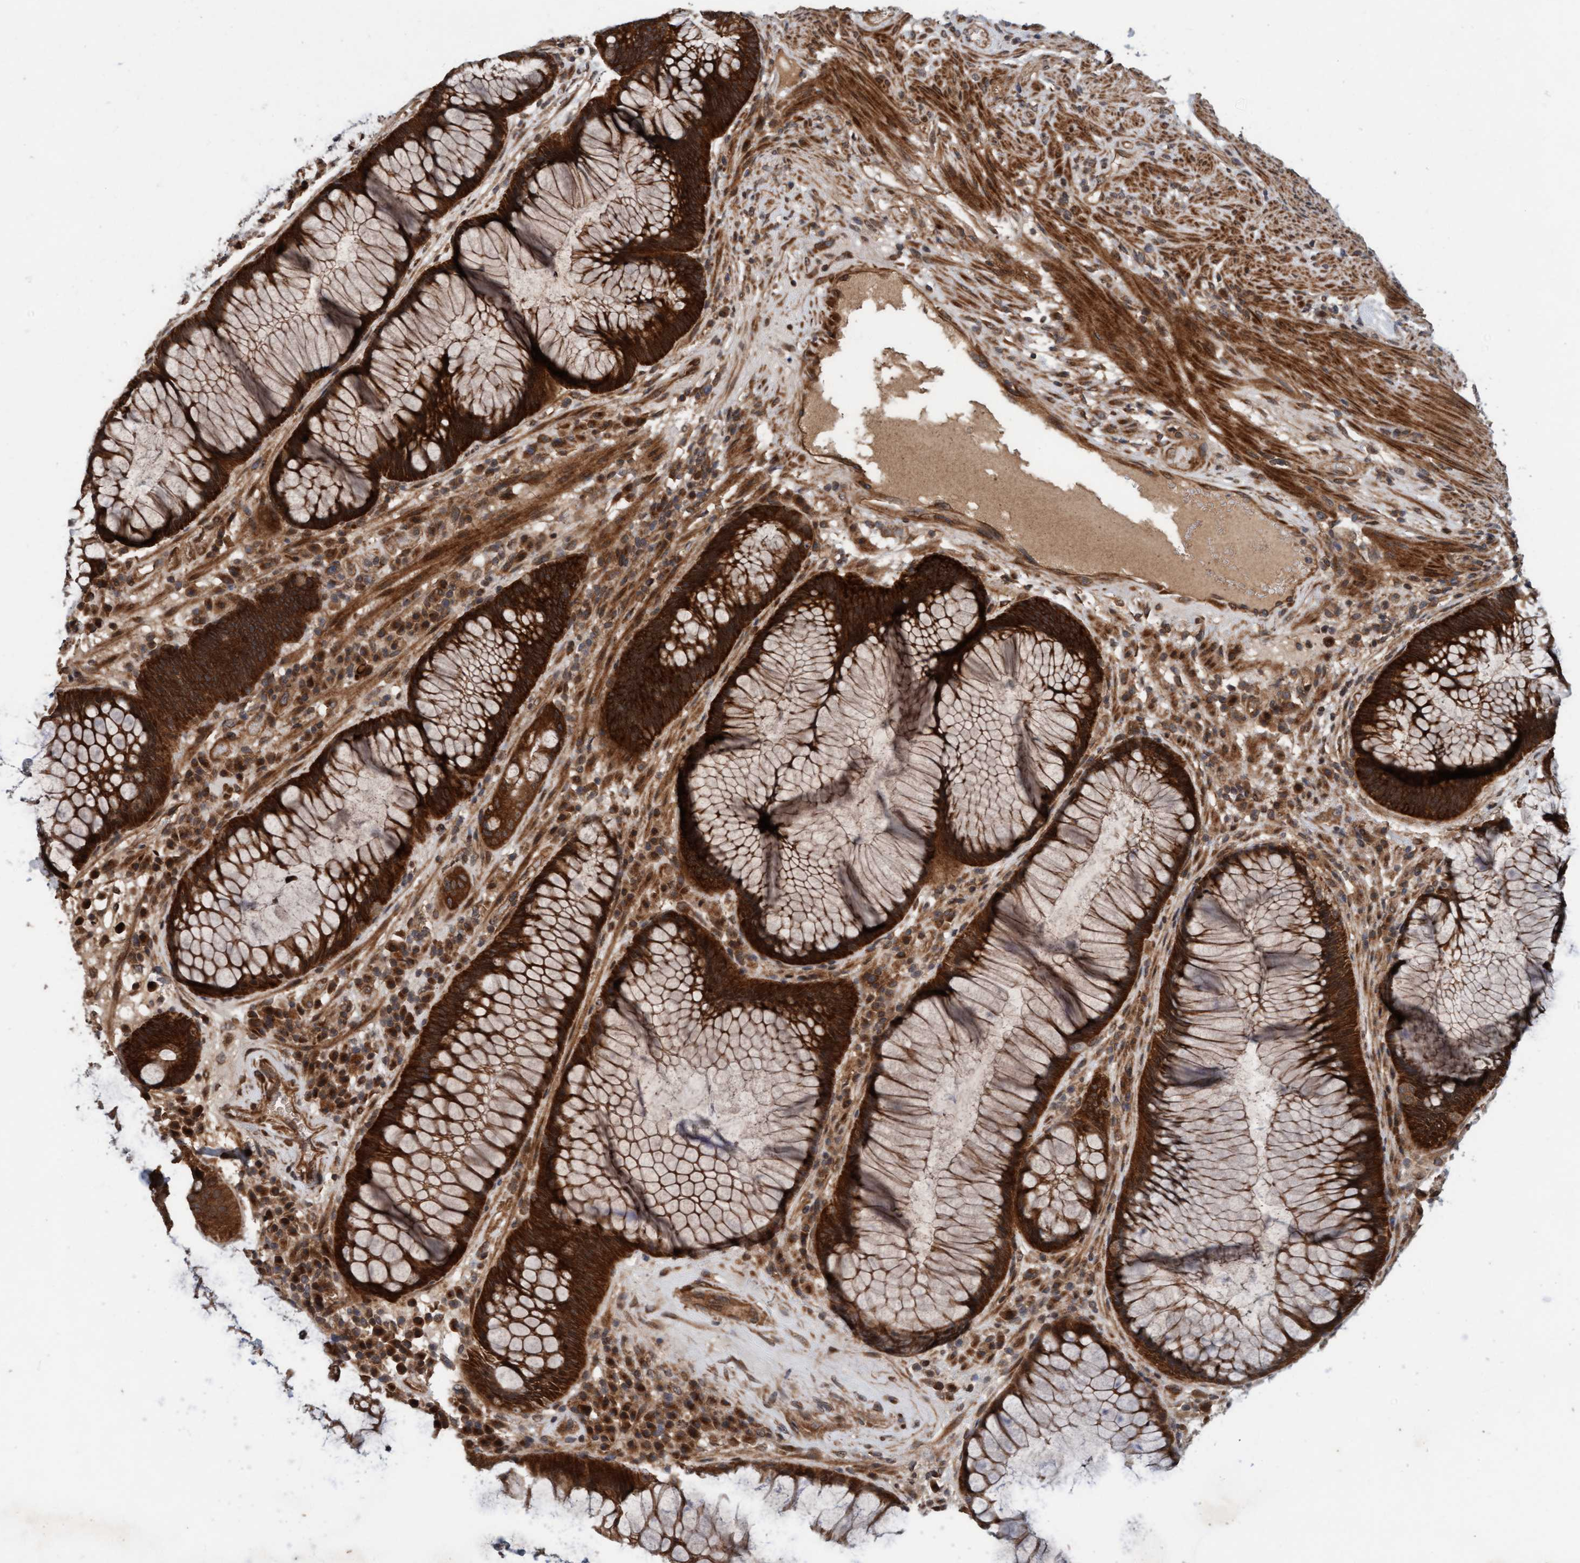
{"staining": {"intensity": "strong", "quantity": ">75%", "location": "cytoplasmic/membranous"}, "tissue": "rectum", "cell_type": "Glandular cells", "image_type": "normal", "snomed": [{"axis": "morphology", "description": "Normal tissue, NOS"}, {"axis": "topography", "description": "Rectum"}], "caption": "Immunohistochemistry photomicrograph of normal rectum stained for a protein (brown), which shows high levels of strong cytoplasmic/membranous positivity in about >75% of glandular cells.", "gene": "MLXIP", "patient": {"sex": "male", "age": 51}}